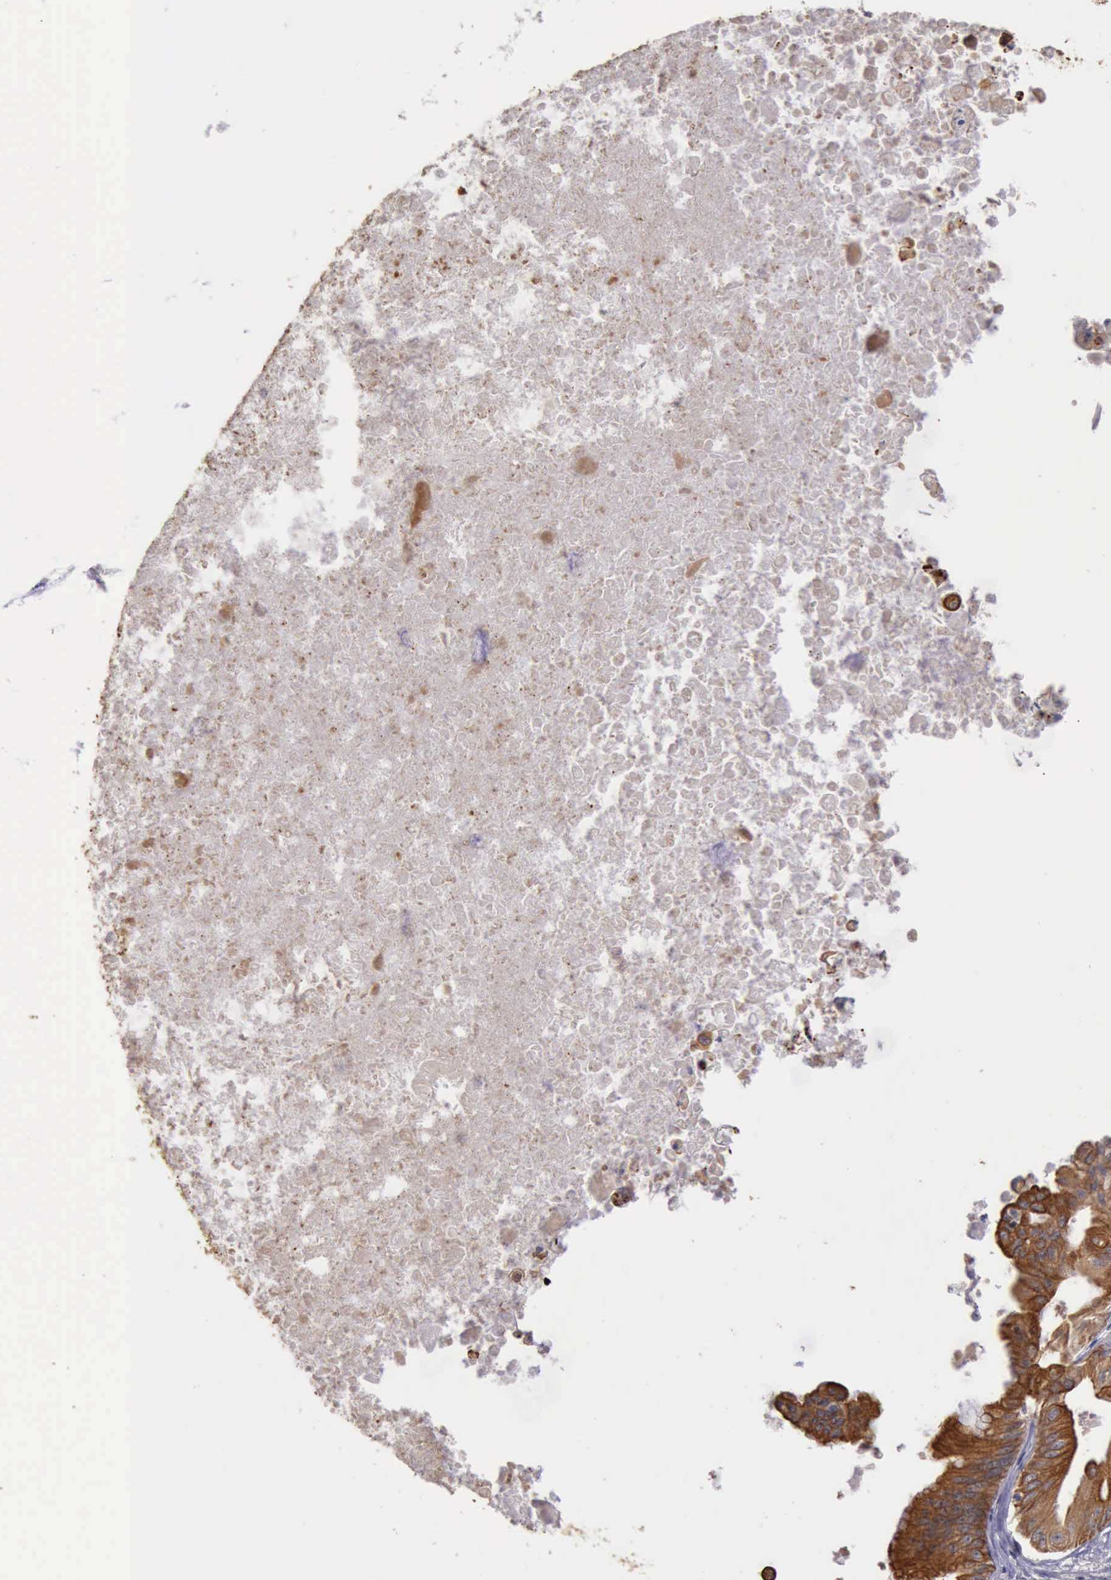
{"staining": {"intensity": "moderate", "quantity": ">75%", "location": "cytoplasmic/membranous"}, "tissue": "ovarian cancer", "cell_type": "Tumor cells", "image_type": "cancer", "snomed": [{"axis": "morphology", "description": "Cystadenocarcinoma, mucinous, NOS"}, {"axis": "topography", "description": "Ovary"}], "caption": "High-power microscopy captured an immunohistochemistry (IHC) image of ovarian mucinous cystadenocarcinoma, revealing moderate cytoplasmic/membranous staining in approximately >75% of tumor cells. (Stains: DAB in brown, nuclei in blue, Microscopy: brightfield microscopy at high magnification).", "gene": "RAB39B", "patient": {"sex": "female", "age": 37}}